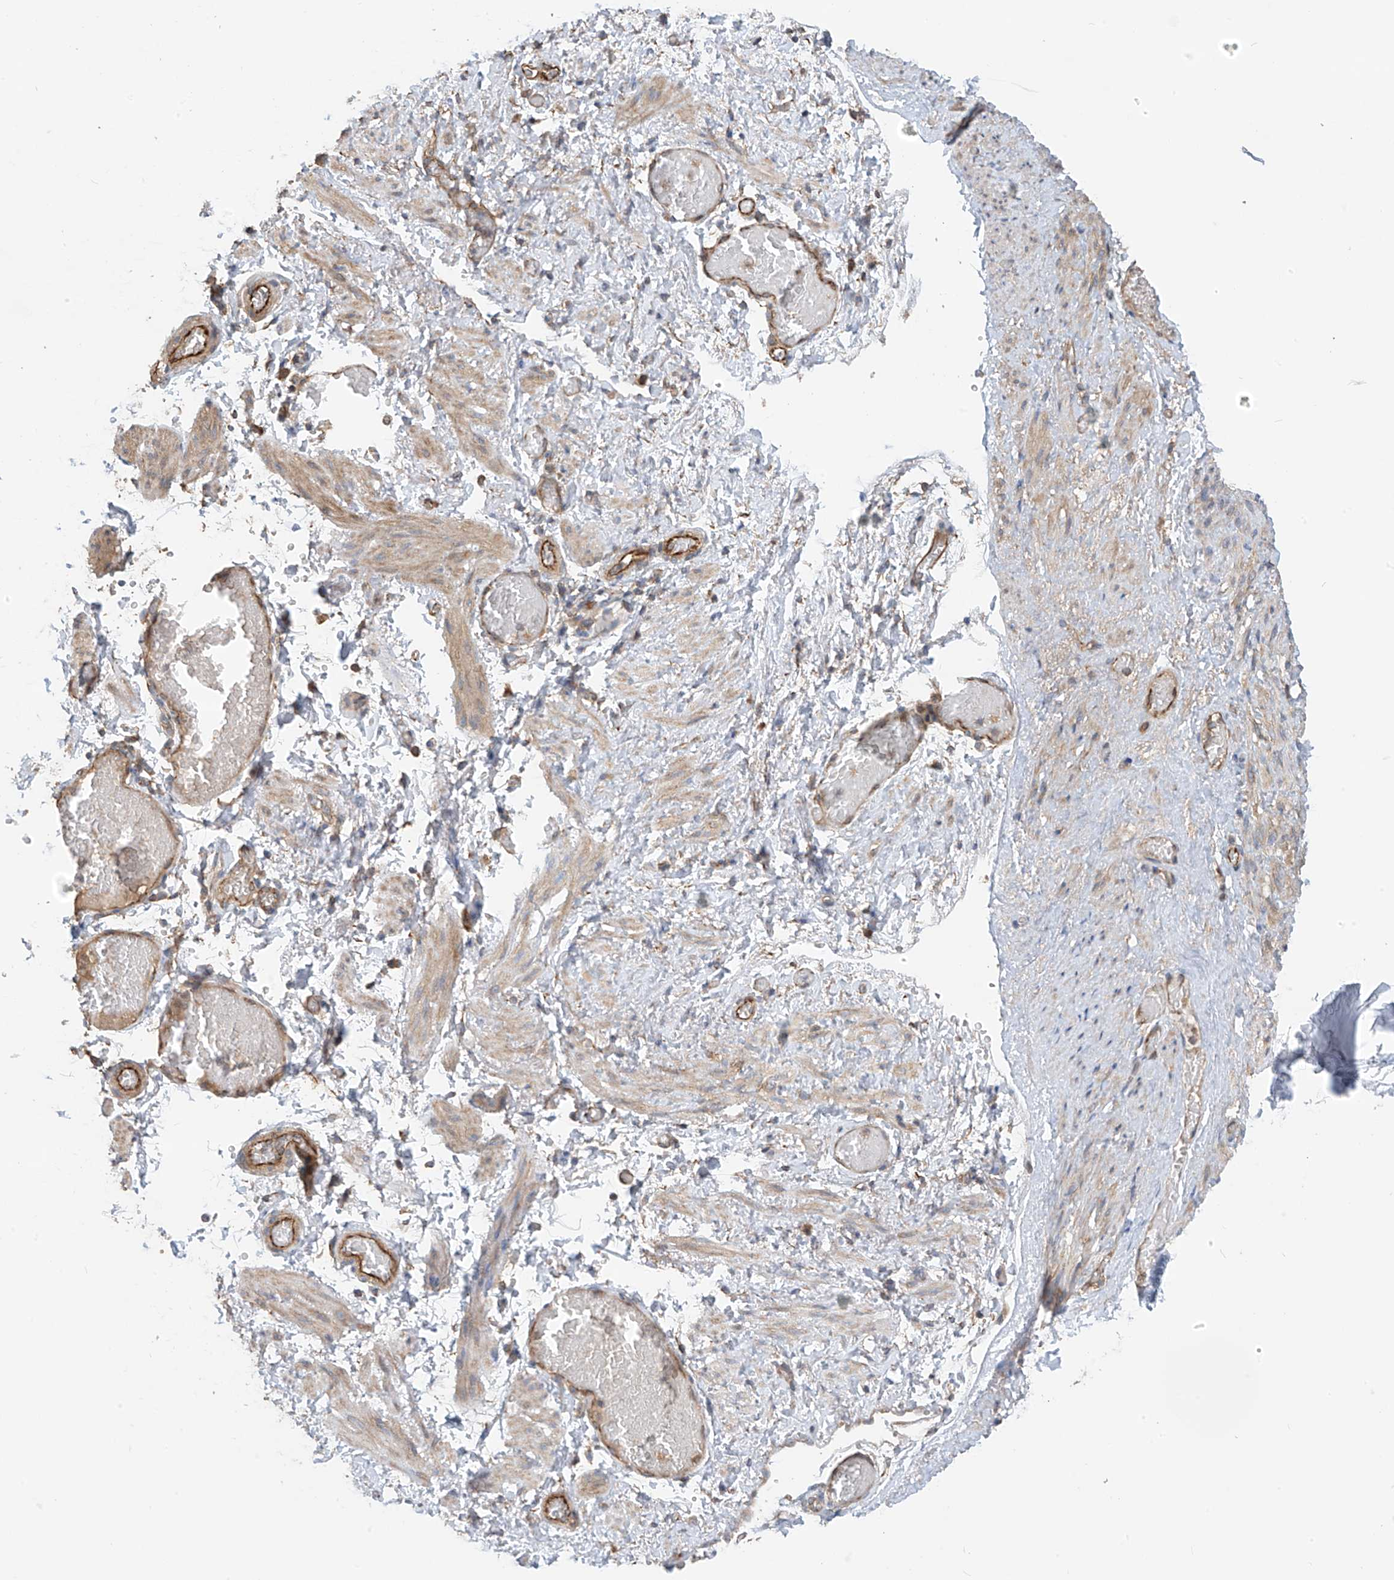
{"staining": {"intensity": "weak", "quantity": "25%-75%", "location": "cytoplasmic/membranous"}, "tissue": "adipose tissue", "cell_type": "Adipocytes", "image_type": "normal", "snomed": [{"axis": "morphology", "description": "Normal tissue, NOS"}, {"axis": "topography", "description": "Smooth muscle"}, {"axis": "topography", "description": "Peripheral nerve tissue"}], "caption": "Adipocytes display weak cytoplasmic/membranous staining in about 25%-75% of cells in unremarkable adipose tissue. Nuclei are stained in blue.", "gene": "PHACTR4", "patient": {"sex": "female", "age": 39}}